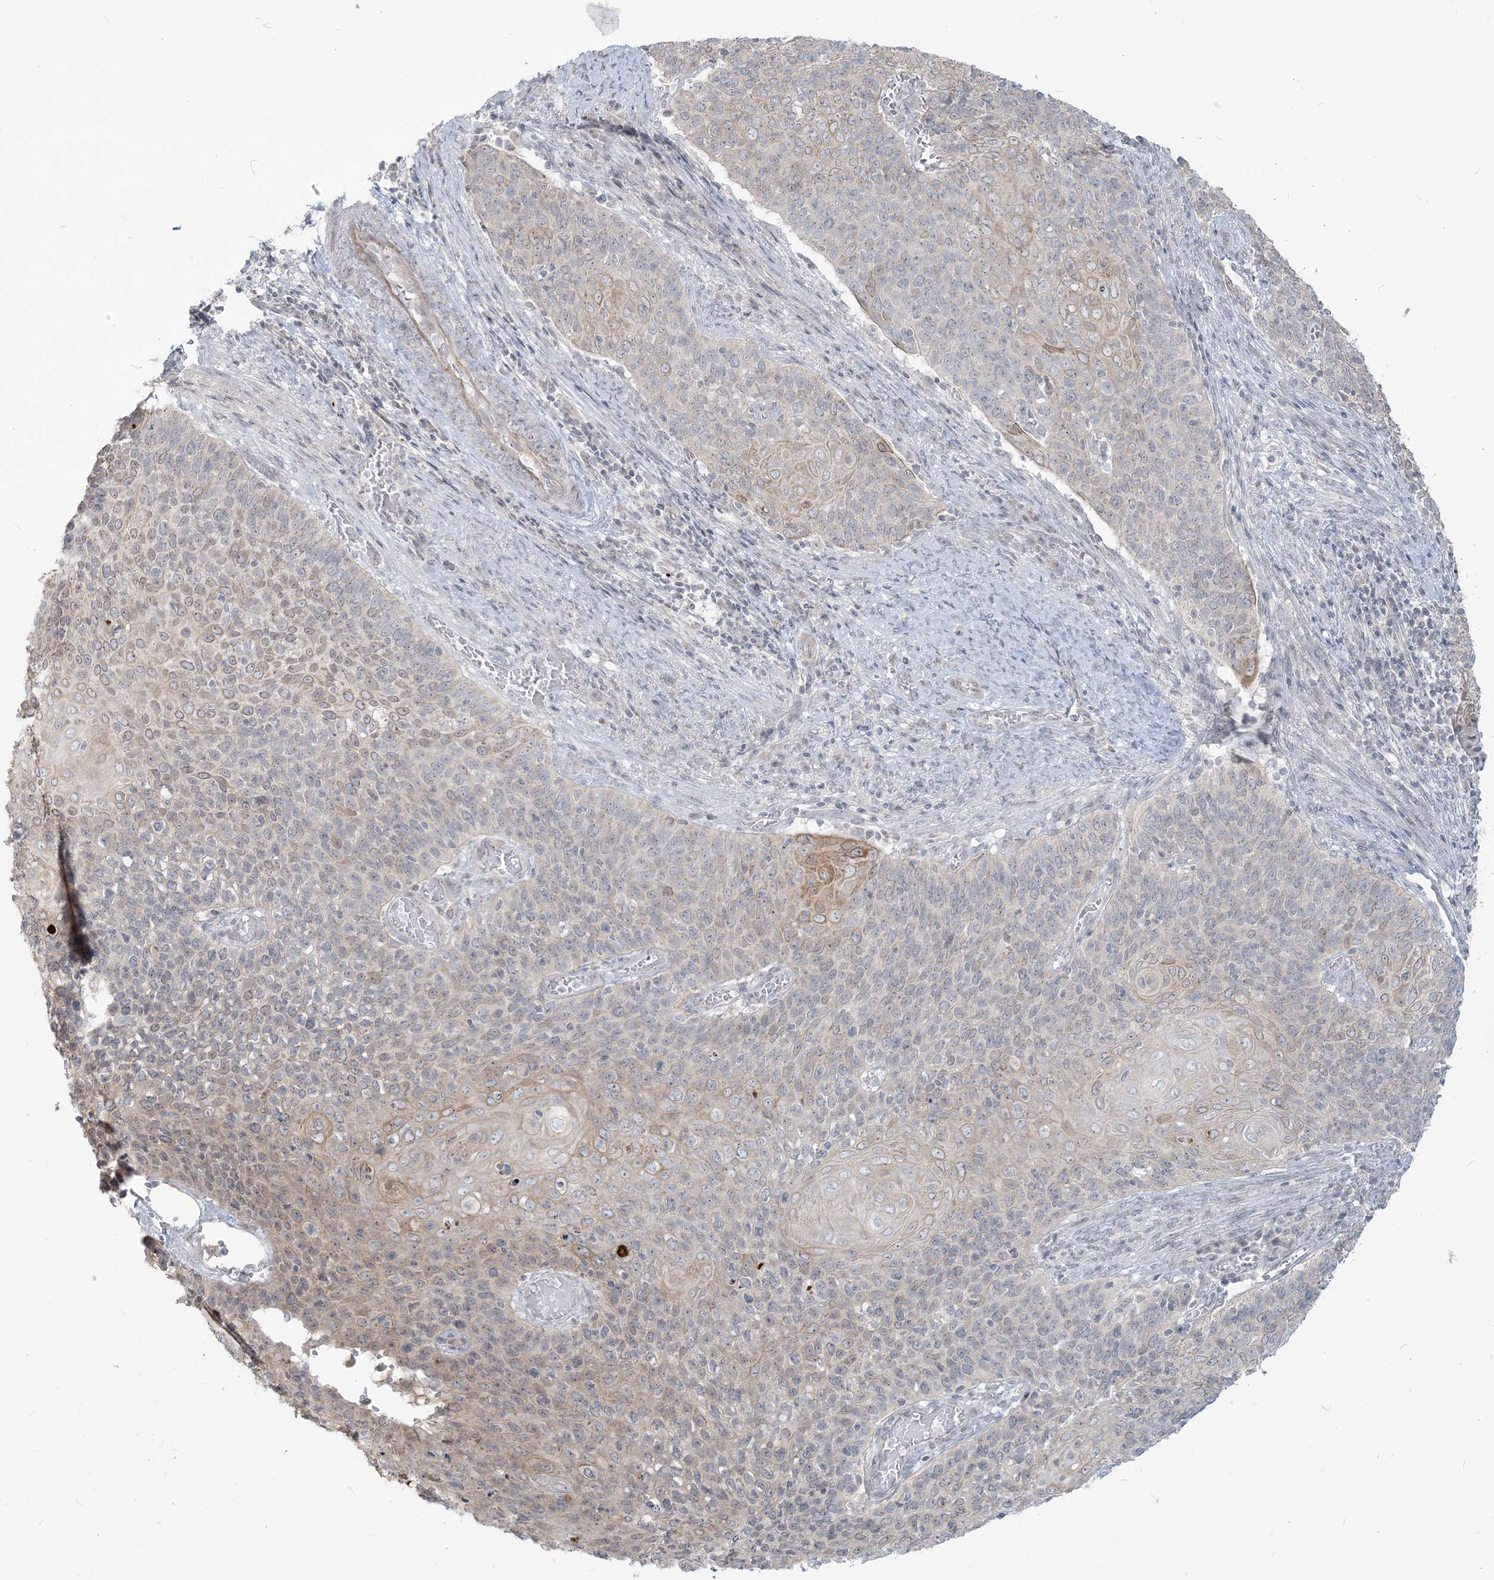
{"staining": {"intensity": "weak", "quantity": "<25%", "location": "cytoplasmic/membranous"}, "tissue": "cervical cancer", "cell_type": "Tumor cells", "image_type": "cancer", "snomed": [{"axis": "morphology", "description": "Squamous cell carcinoma, NOS"}, {"axis": "topography", "description": "Cervix"}], "caption": "Tumor cells are negative for brown protein staining in cervical cancer. (Stains: DAB (3,3'-diaminobenzidine) immunohistochemistry (IHC) with hematoxylin counter stain, Microscopy: brightfield microscopy at high magnification).", "gene": "SDAD1", "patient": {"sex": "female", "age": 39}}